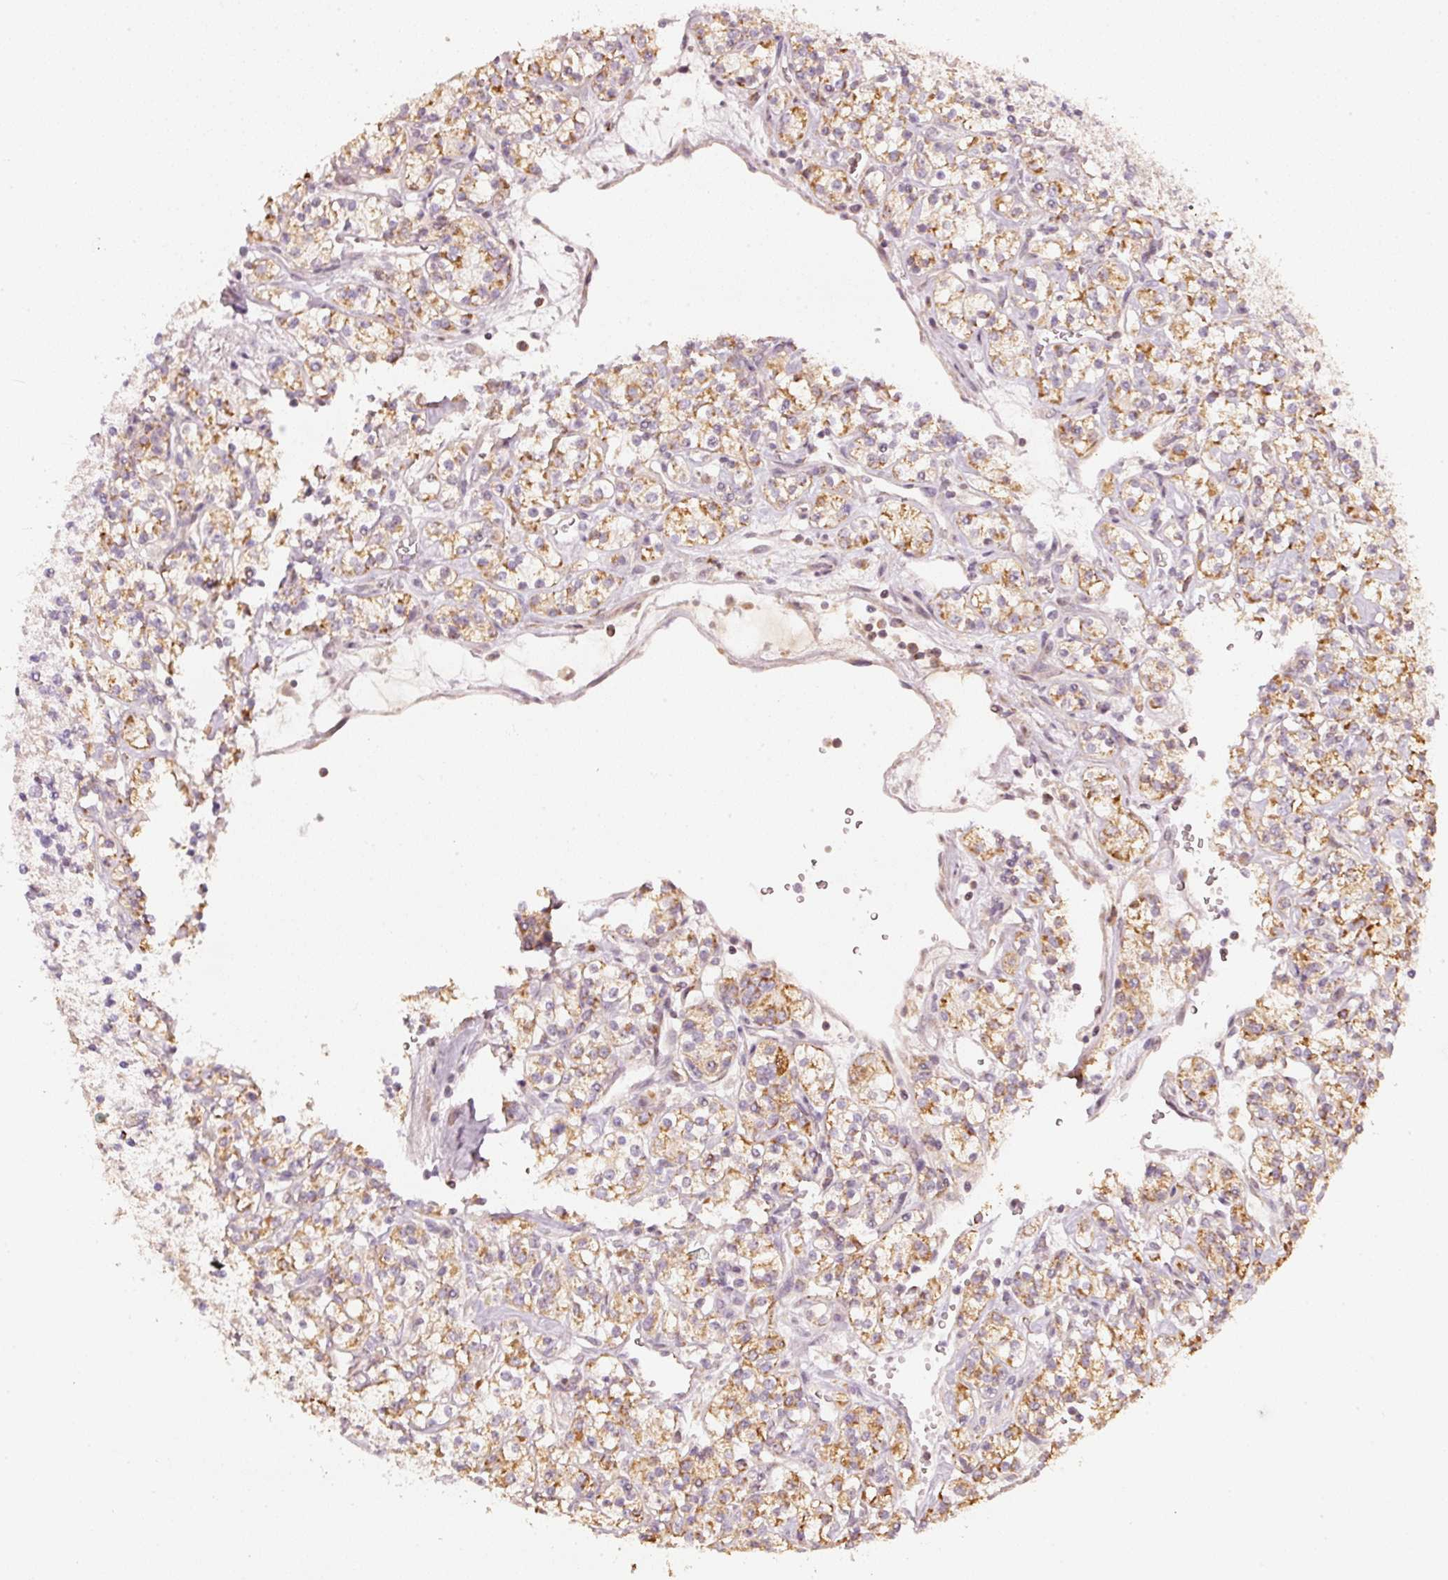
{"staining": {"intensity": "moderate", "quantity": ">75%", "location": "cytoplasmic/membranous"}, "tissue": "renal cancer", "cell_type": "Tumor cells", "image_type": "cancer", "snomed": [{"axis": "morphology", "description": "Adenocarcinoma, NOS"}, {"axis": "topography", "description": "Kidney"}], "caption": "A photomicrograph showing moderate cytoplasmic/membranous positivity in about >75% of tumor cells in renal adenocarcinoma, as visualized by brown immunohistochemical staining.", "gene": "RAB35", "patient": {"sex": "male", "age": 77}}